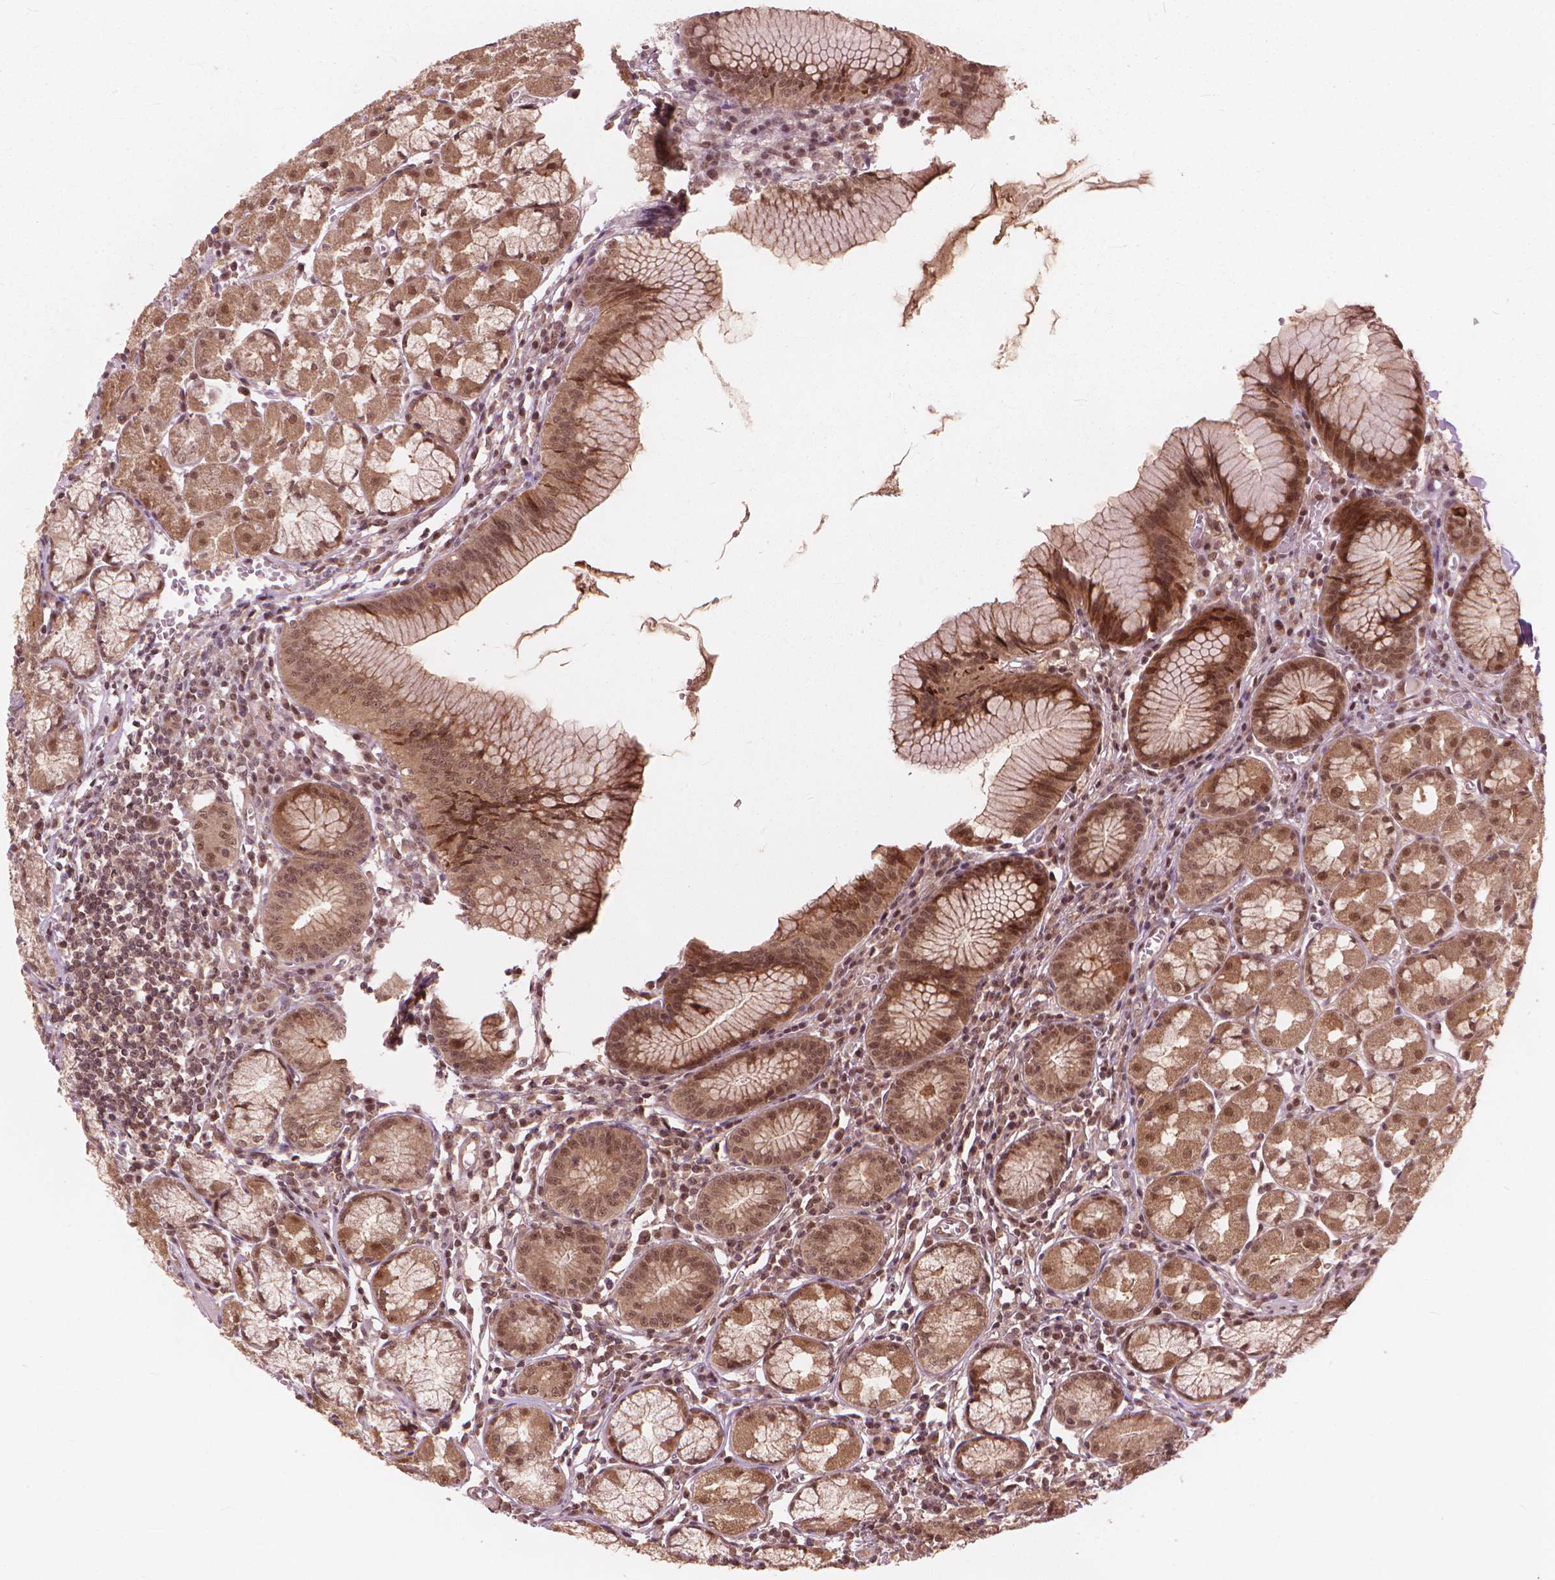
{"staining": {"intensity": "moderate", "quantity": ">75%", "location": "cytoplasmic/membranous,nuclear"}, "tissue": "stomach", "cell_type": "Glandular cells", "image_type": "normal", "snomed": [{"axis": "morphology", "description": "Normal tissue, NOS"}, {"axis": "topography", "description": "Stomach"}], "caption": "The micrograph shows staining of normal stomach, revealing moderate cytoplasmic/membranous,nuclear protein positivity (brown color) within glandular cells.", "gene": "SSU72", "patient": {"sex": "male", "age": 55}}